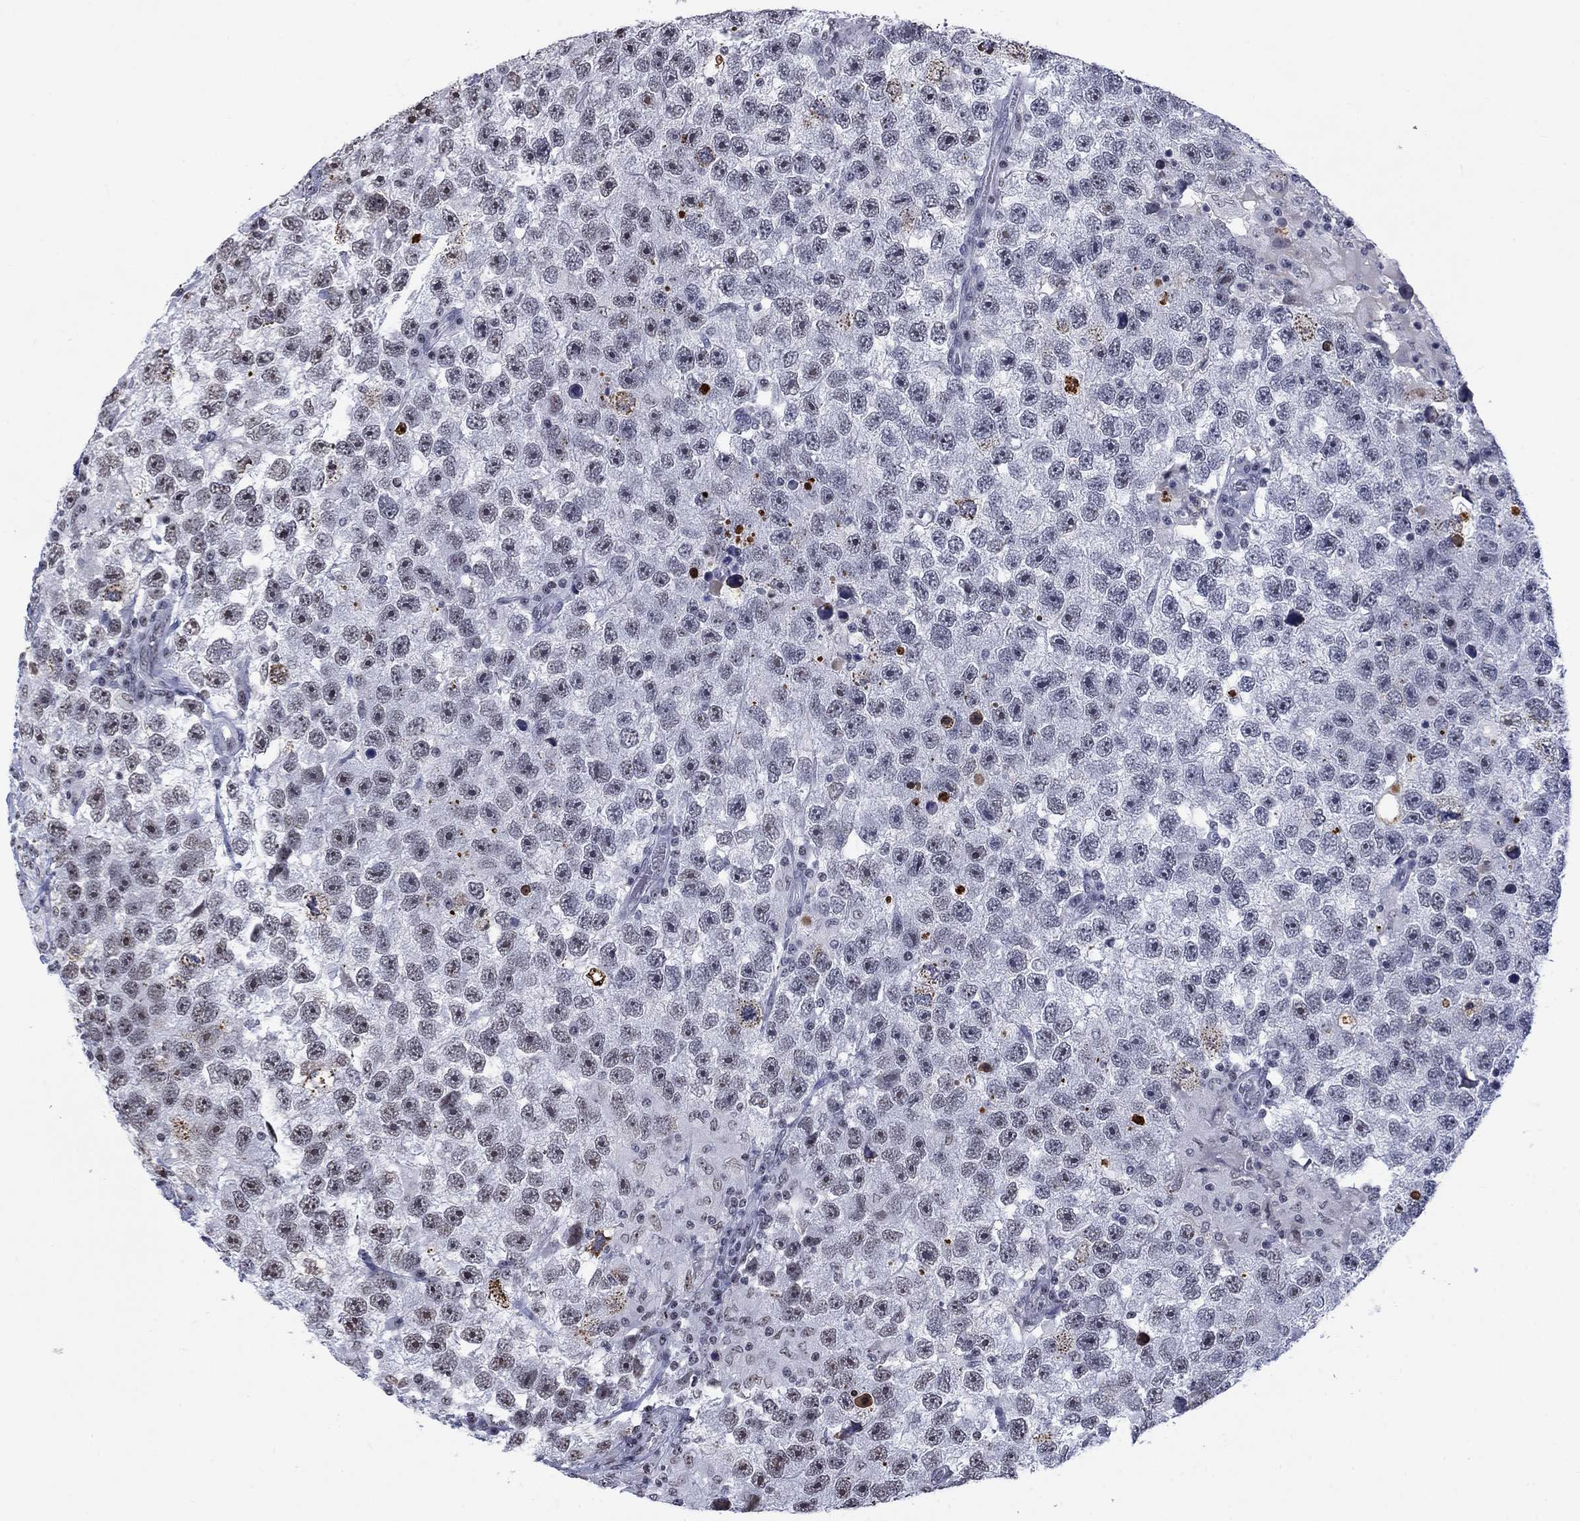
{"staining": {"intensity": "negative", "quantity": "none", "location": "none"}, "tissue": "testis cancer", "cell_type": "Tumor cells", "image_type": "cancer", "snomed": [{"axis": "morphology", "description": "Seminoma, NOS"}, {"axis": "topography", "description": "Testis"}], "caption": "The photomicrograph shows no significant staining in tumor cells of testis seminoma. The staining is performed using DAB (3,3'-diaminobenzidine) brown chromogen with nuclei counter-stained in using hematoxylin.", "gene": "CSRNP3", "patient": {"sex": "male", "age": 26}}